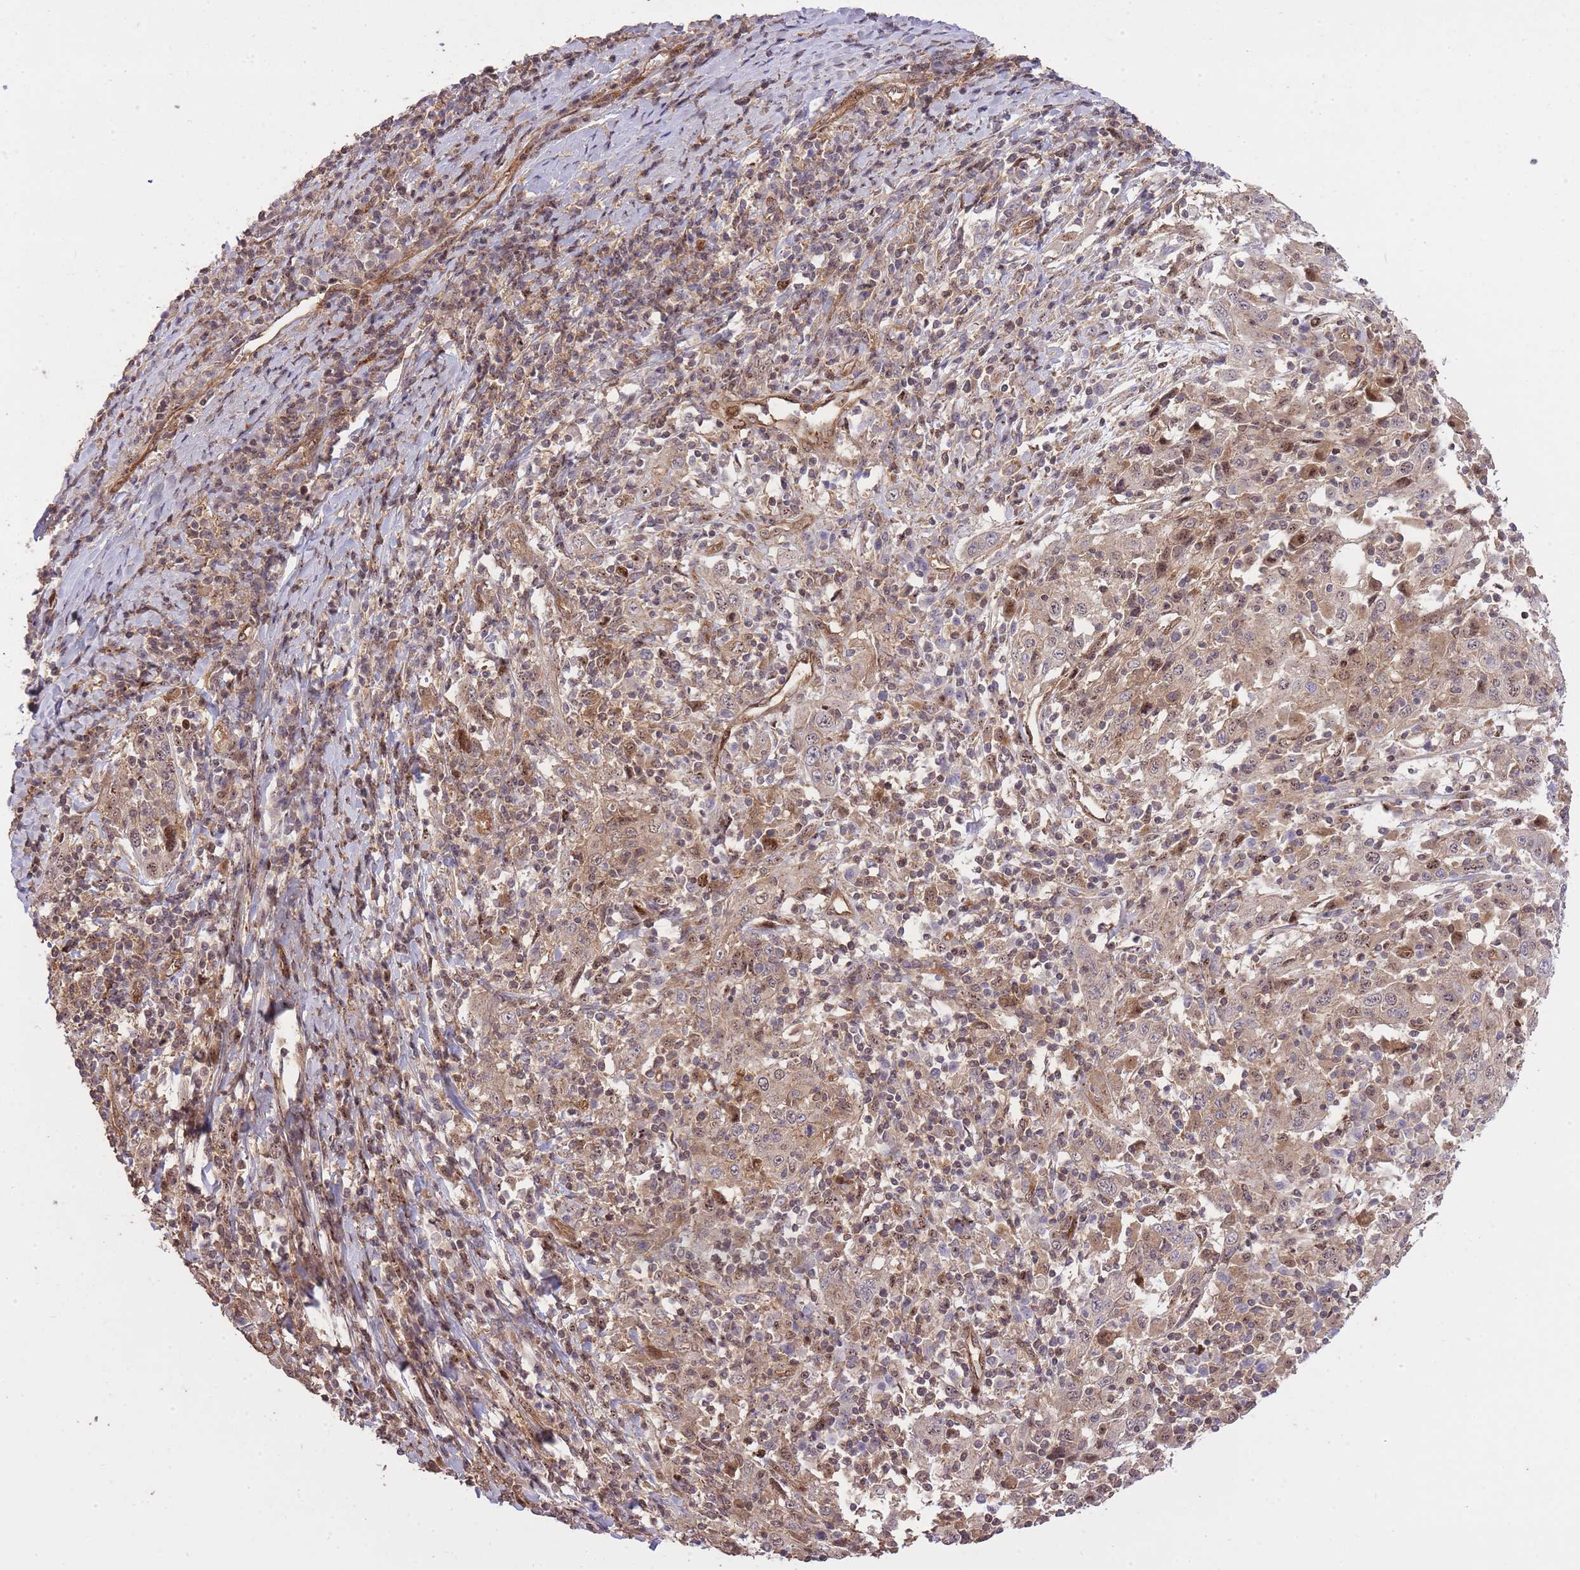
{"staining": {"intensity": "weak", "quantity": "25%-75%", "location": "nuclear"}, "tissue": "cervical cancer", "cell_type": "Tumor cells", "image_type": "cancer", "snomed": [{"axis": "morphology", "description": "Squamous cell carcinoma, NOS"}, {"axis": "topography", "description": "Cervix"}], "caption": "High-power microscopy captured an immunohistochemistry (IHC) micrograph of cervical cancer (squamous cell carcinoma), revealing weak nuclear staining in about 25%-75% of tumor cells.", "gene": "PLD1", "patient": {"sex": "female", "age": 46}}